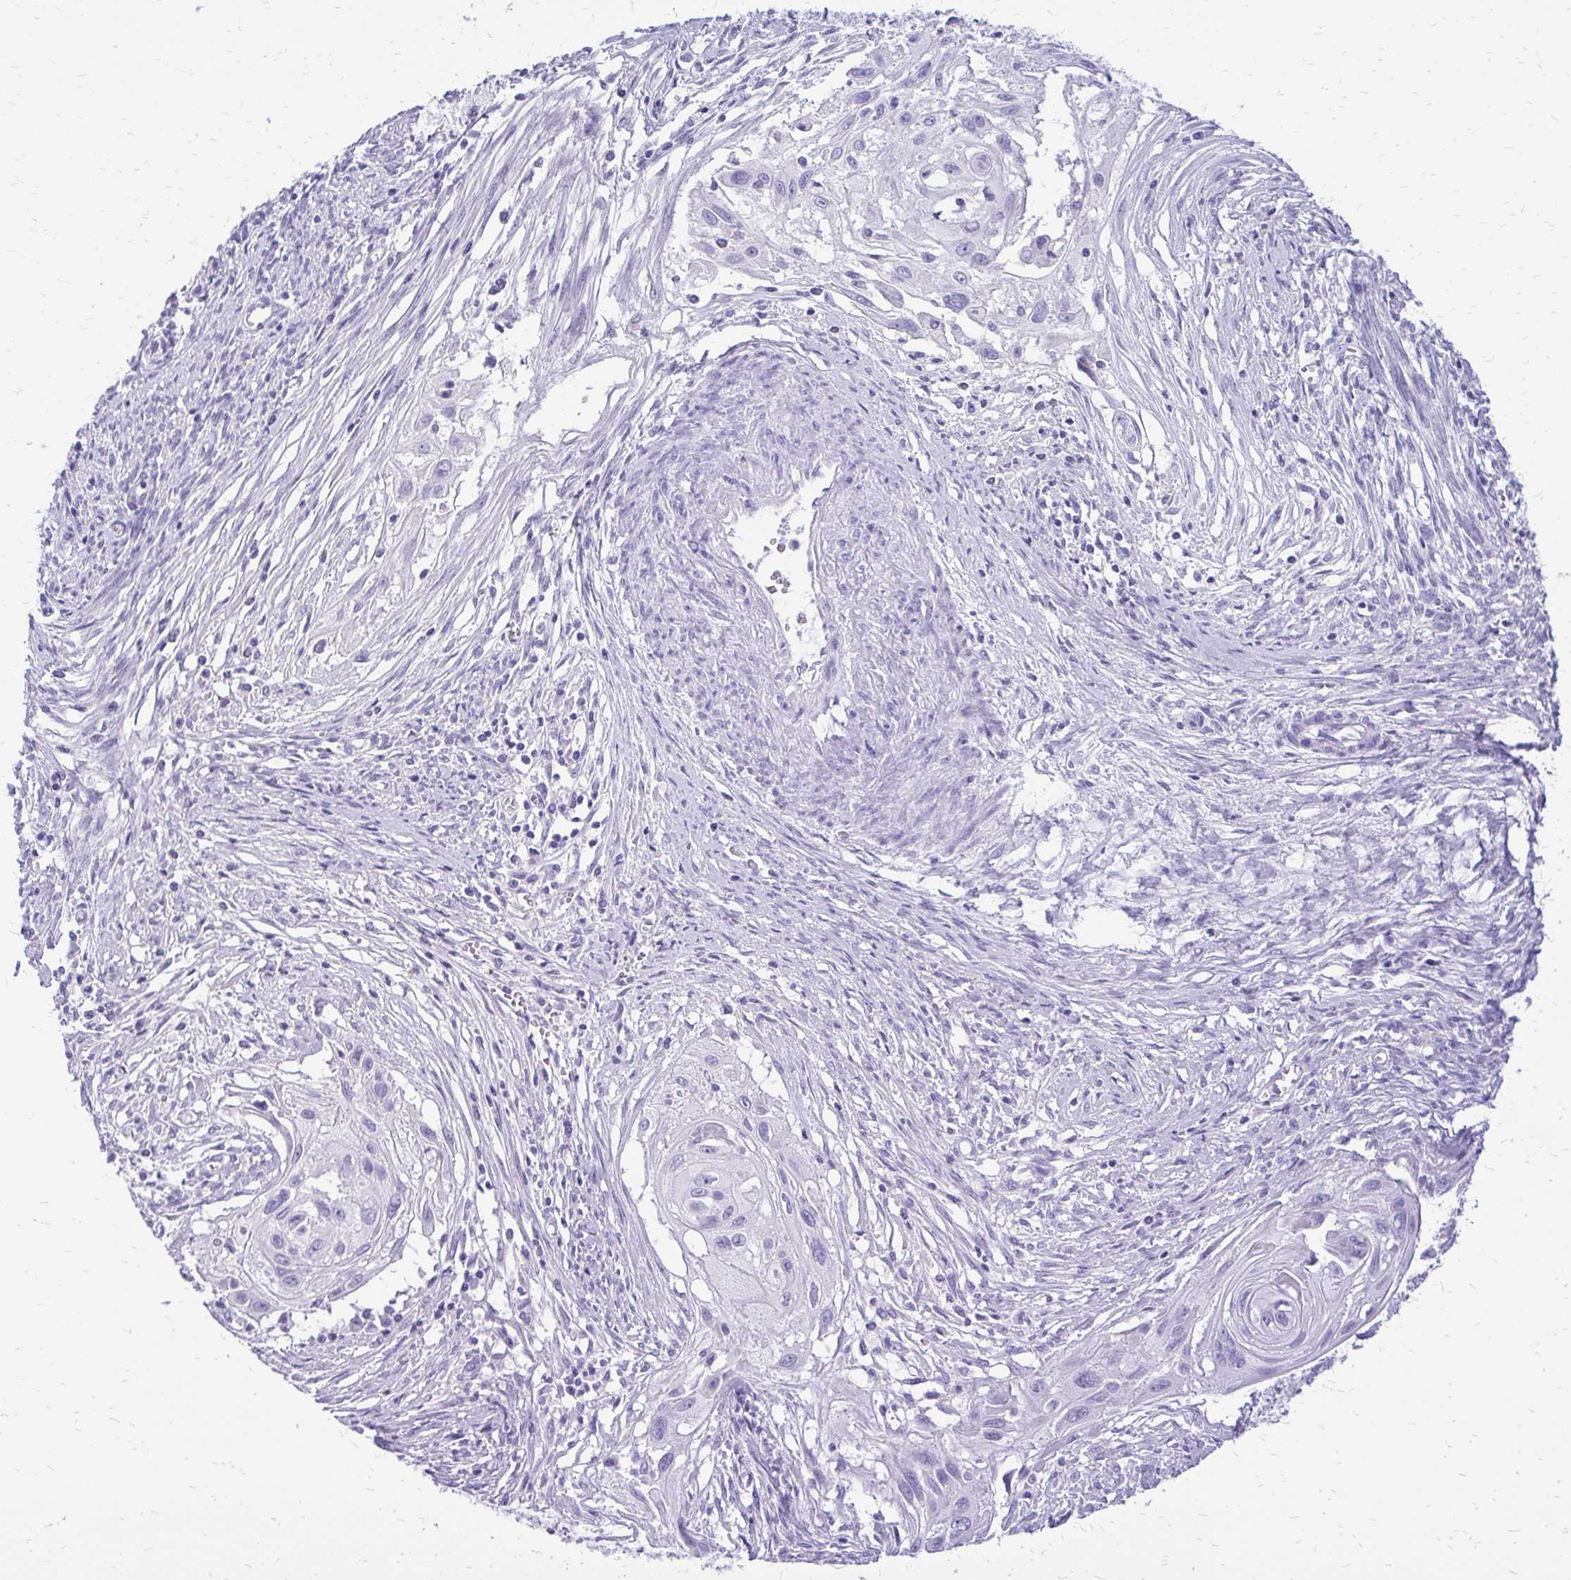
{"staining": {"intensity": "negative", "quantity": "none", "location": "none"}, "tissue": "cervical cancer", "cell_type": "Tumor cells", "image_type": "cancer", "snomed": [{"axis": "morphology", "description": "Squamous cell carcinoma, NOS"}, {"axis": "topography", "description": "Cervix"}], "caption": "IHC of human squamous cell carcinoma (cervical) exhibits no staining in tumor cells.", "gene": "SLC32A1", "patient": {"sex": "female", "age": 49}}